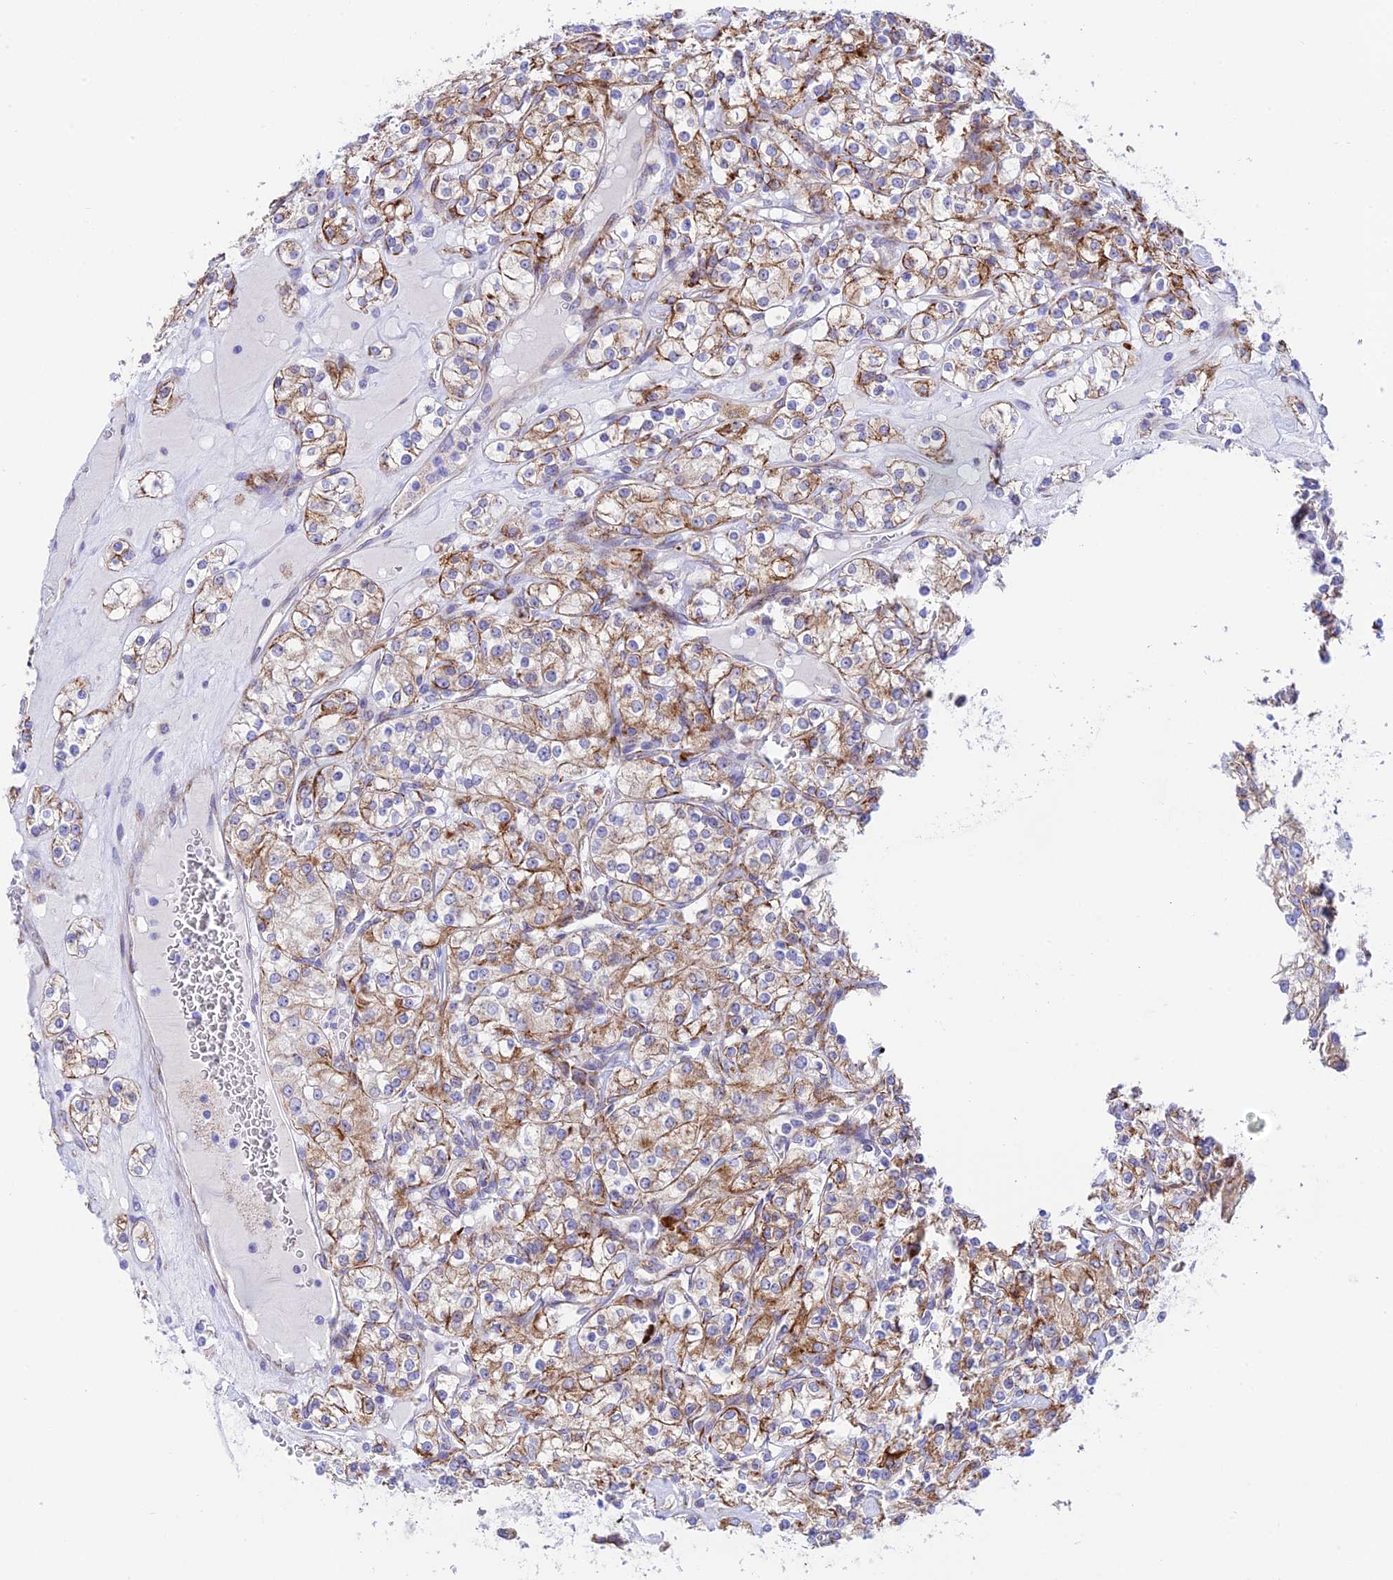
{"staining": {"intensity": "weak", "quantity": "25%-75%", "location": "cytoplasmic/membranous"}, "tissue": "renal cancer", "cell_type": "Tumor cells", "image_type": "cancer", "snomed": [{"axis": "morphology", "description": "Adenocarcinoma, NOS"}, {"axis": "topography", "description": "Kidney"}], "caption": "An immunohistochemistry (IHC) photomicrograph of tumor tissue is shown. Protein staining in brown labels weak cytoplasmic/membranous positivity in renal adenocarcinoma within tumor cells.", "gene": "TUBGCP6", "patient": {"sex": "male", "age": 77}}